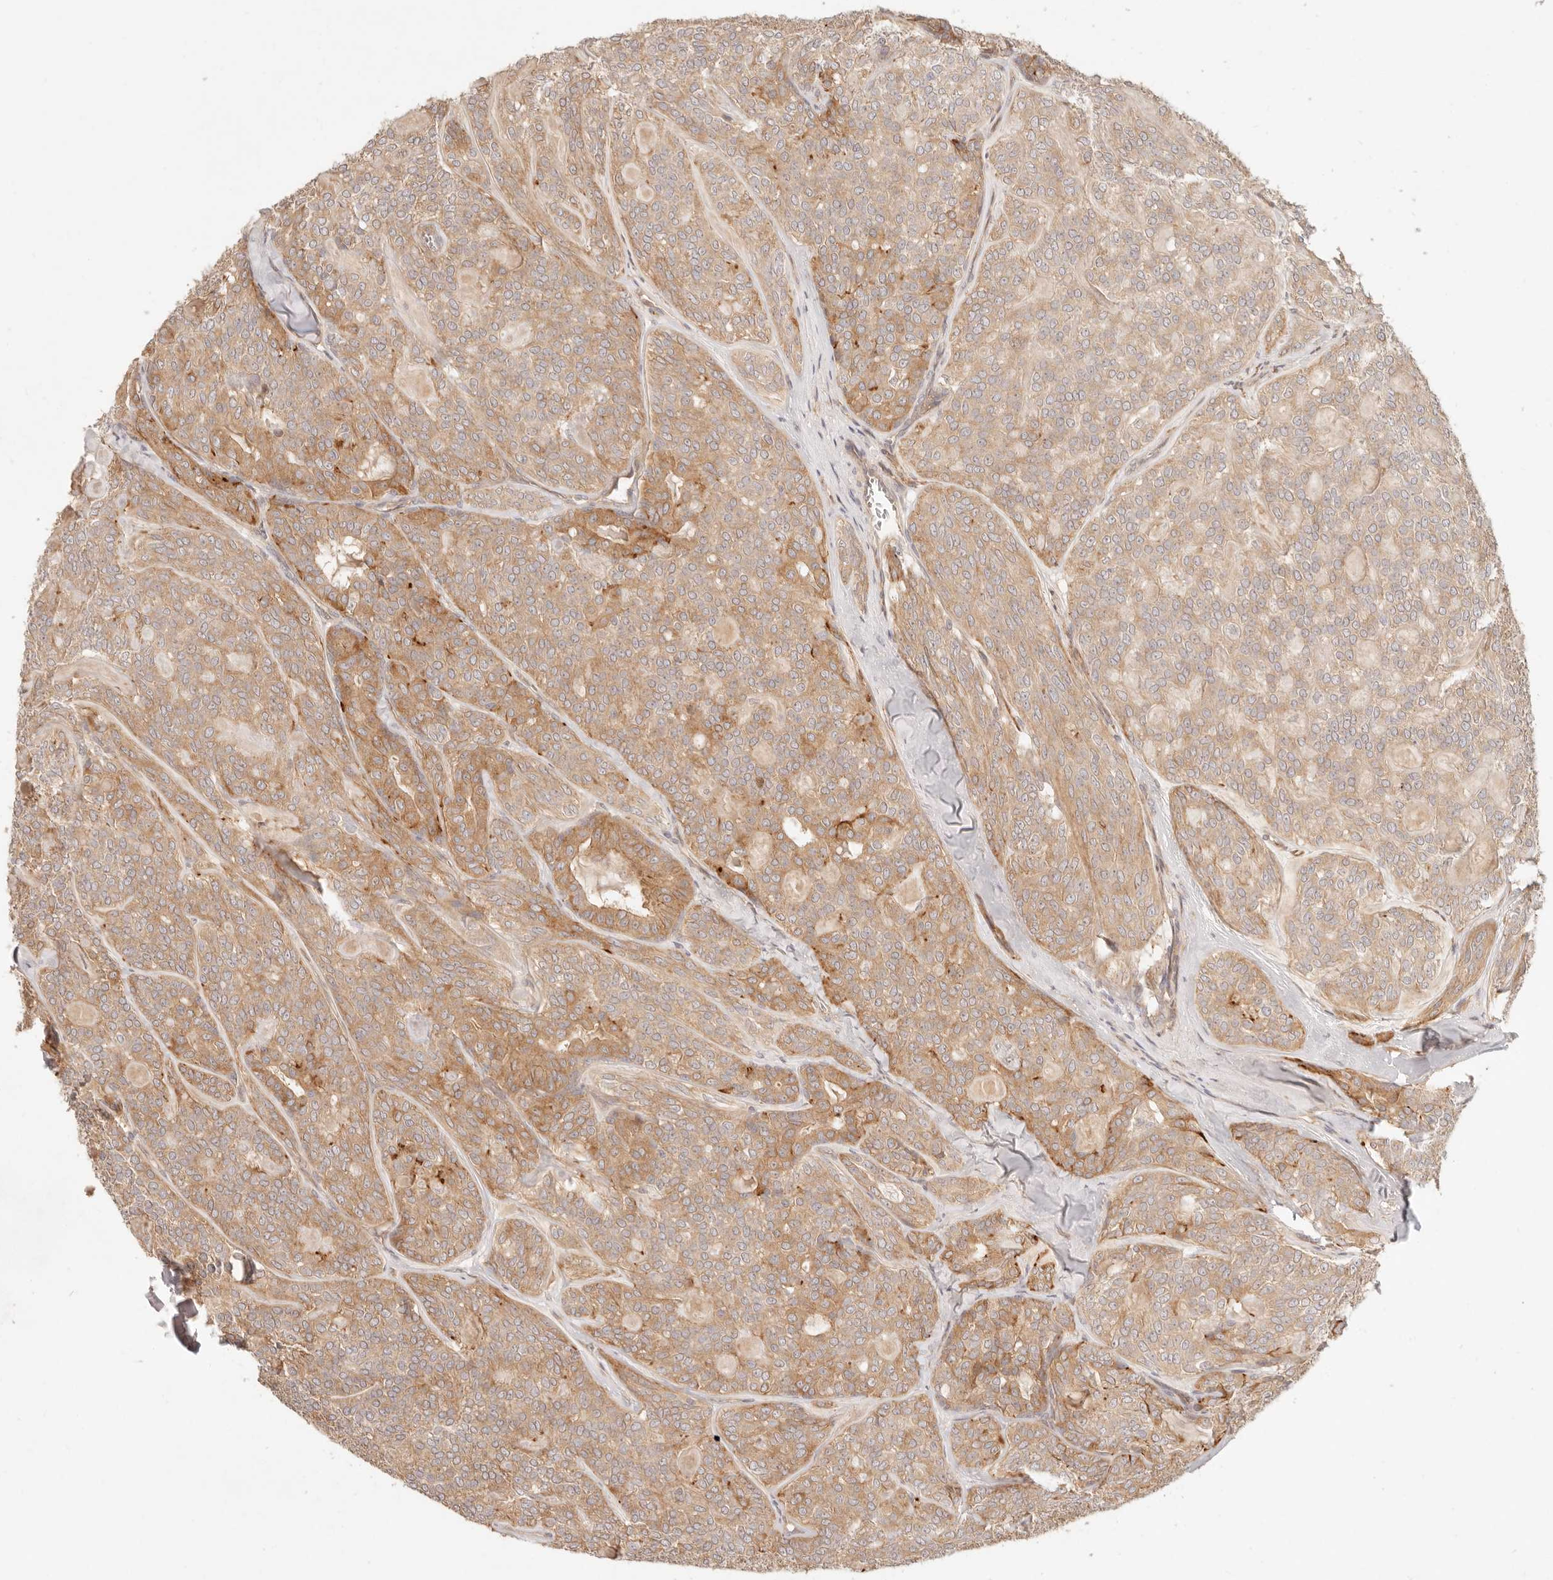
{"staining": {"intensity": "moderate", "quantity": ">75%", "location": "cytoplasmic/membranous"}, "tissue": "head and neck cancer", "cell_type": "Tumor cells", "image_type": "cancer", "snomed": [{"axis": "morphology", "description": "Adenocarcinoma, NOS"}, {"axis": "topography", "description": "Head-Neck"}], "caption": "Protein staining displays moderate cytoplasmic/membranous positivity in approximately >75% of tumor cells in head and neck cancer.", "gene": "PPP1R3B", "patient": {"sex": "male", "age": 66}}